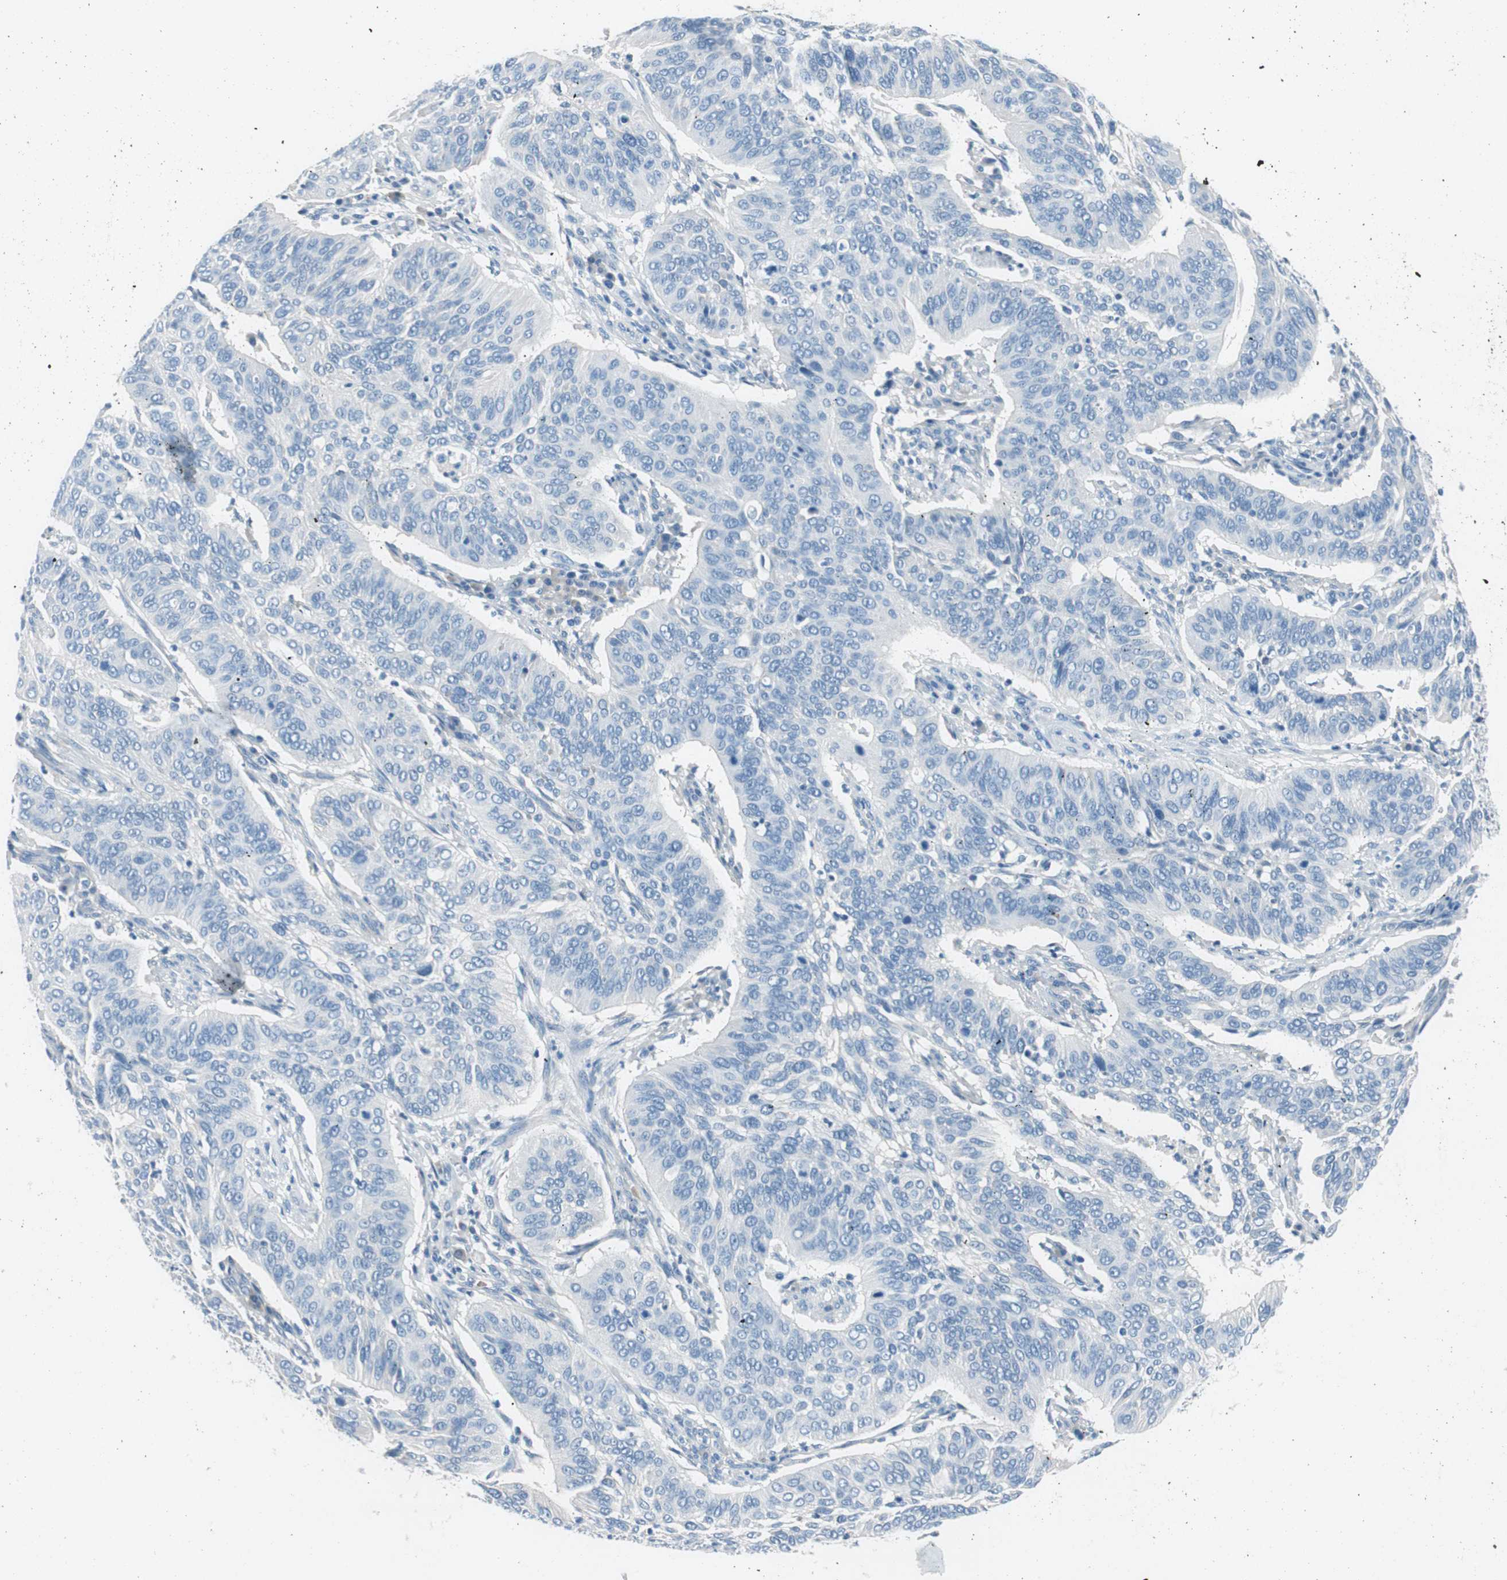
{"staining": {"intensity": "negative", "quantity": "none", "location": "none"}, "tissue": "cervical cancer", "cell_type": "Tumor cells", "image_type": "cancer", "snomed": [{"axis": "morphology", "description": "Squamous cell carcinoma, NOS"}, {"axis": "topography", "description": "Cervix"}], "caption": "IHC micrograph of neoplastic tissue: cervical squamous cell carcinoma stained with DAB demonstrates no significant protein staining in tumor cells.", "gene": "EVA1A", "patient": {"sex": "female", "age": 39}}